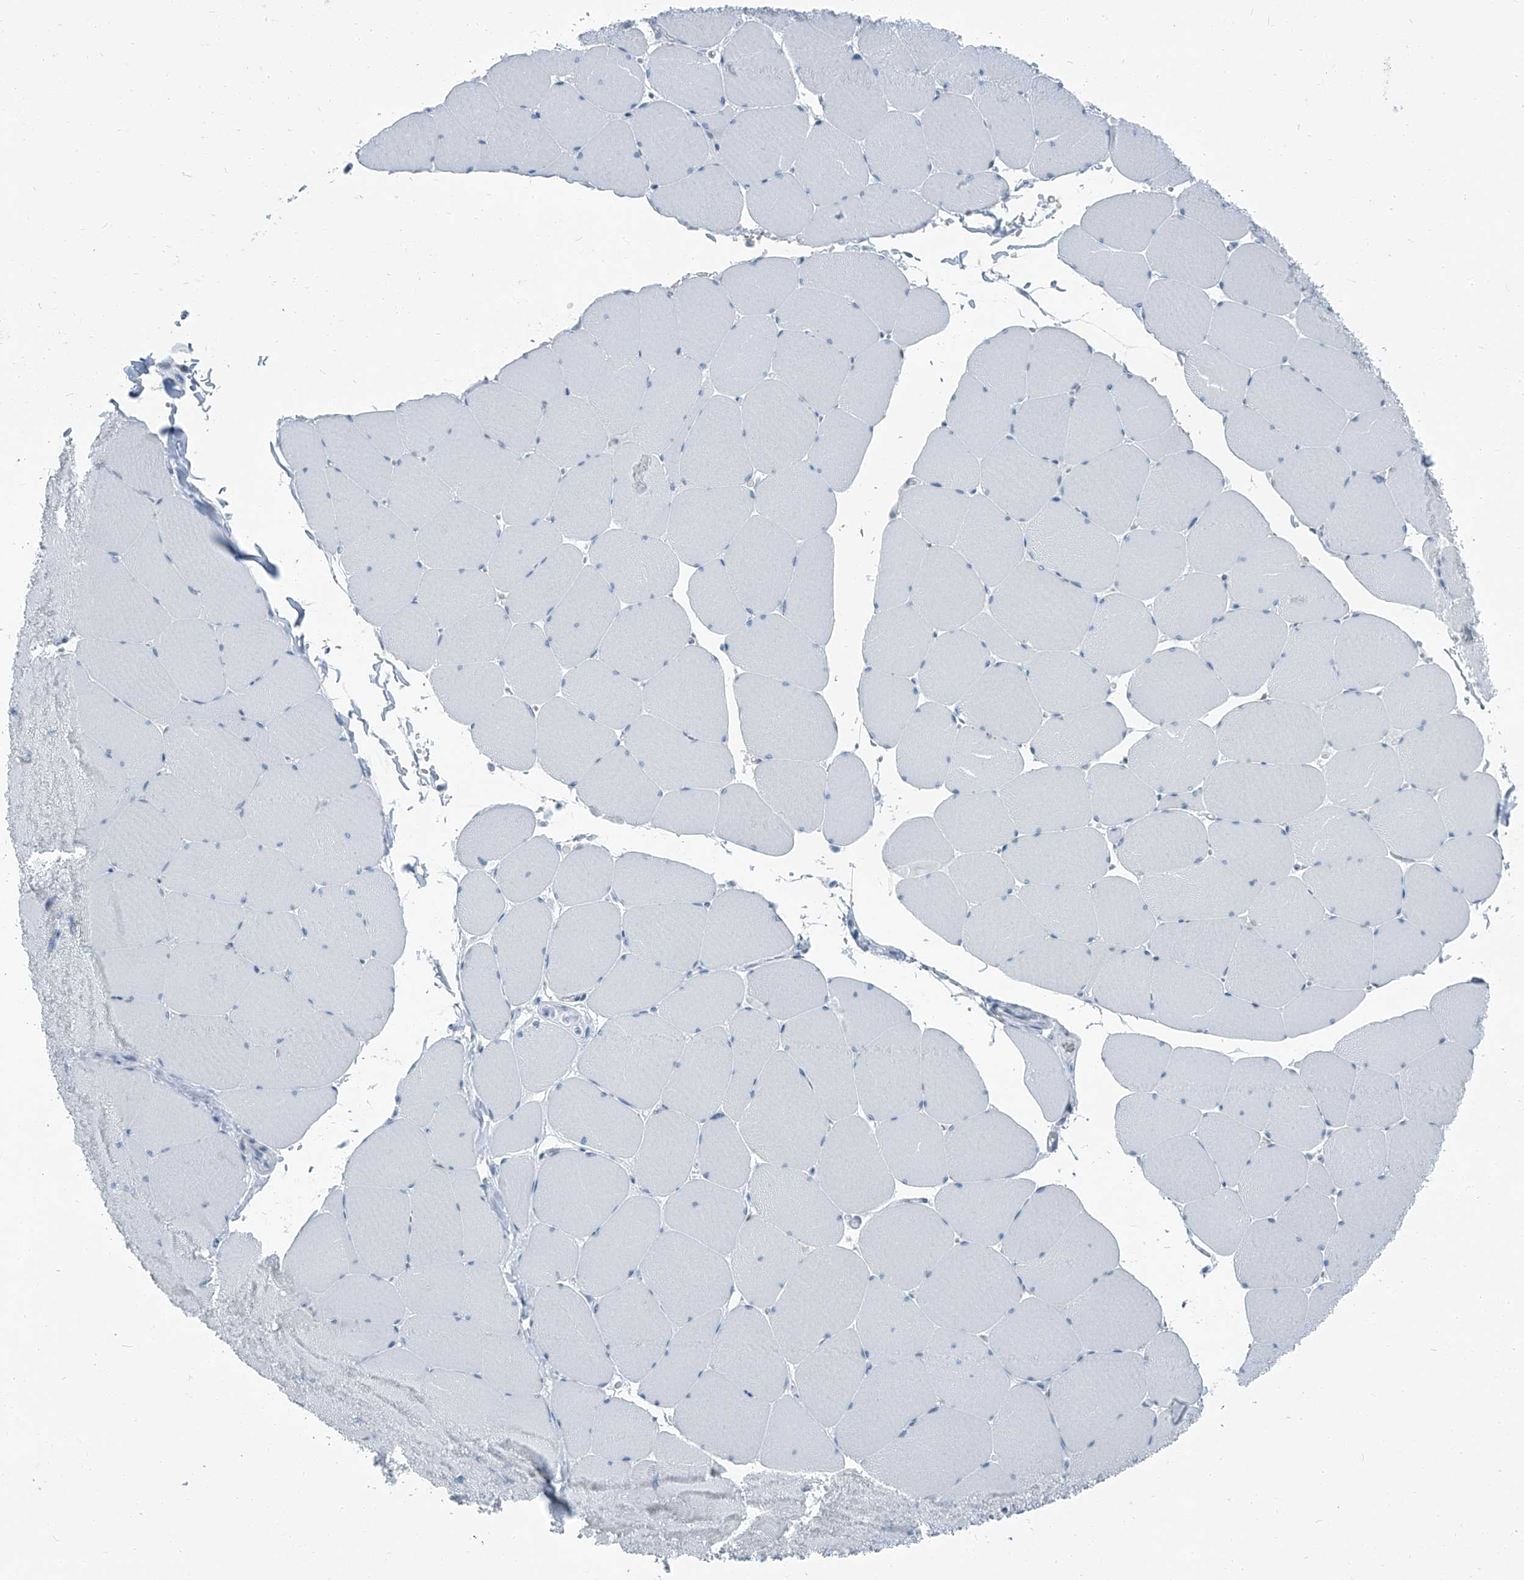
{"staining": {"intensity": "negative", "quantity": "none", "location": "none"}, "tissue": "skeletal muscle", "cell_type": "Myocytes", "image_type": "normal", "snomed": [{"axis": "morphology", "description": "Normal tissue, NOS"}, {"axis": "topography", "description": "Skeletal muscle"}, {"axis": "topography", "description": "Head-Neck"}], "caption": "Immunohistochemical staining of unremarkable human skeletal muscle shows no significant positivity in myocytes.", "gene": "RGN", "patient": {"sex": "male", "age": 66}}